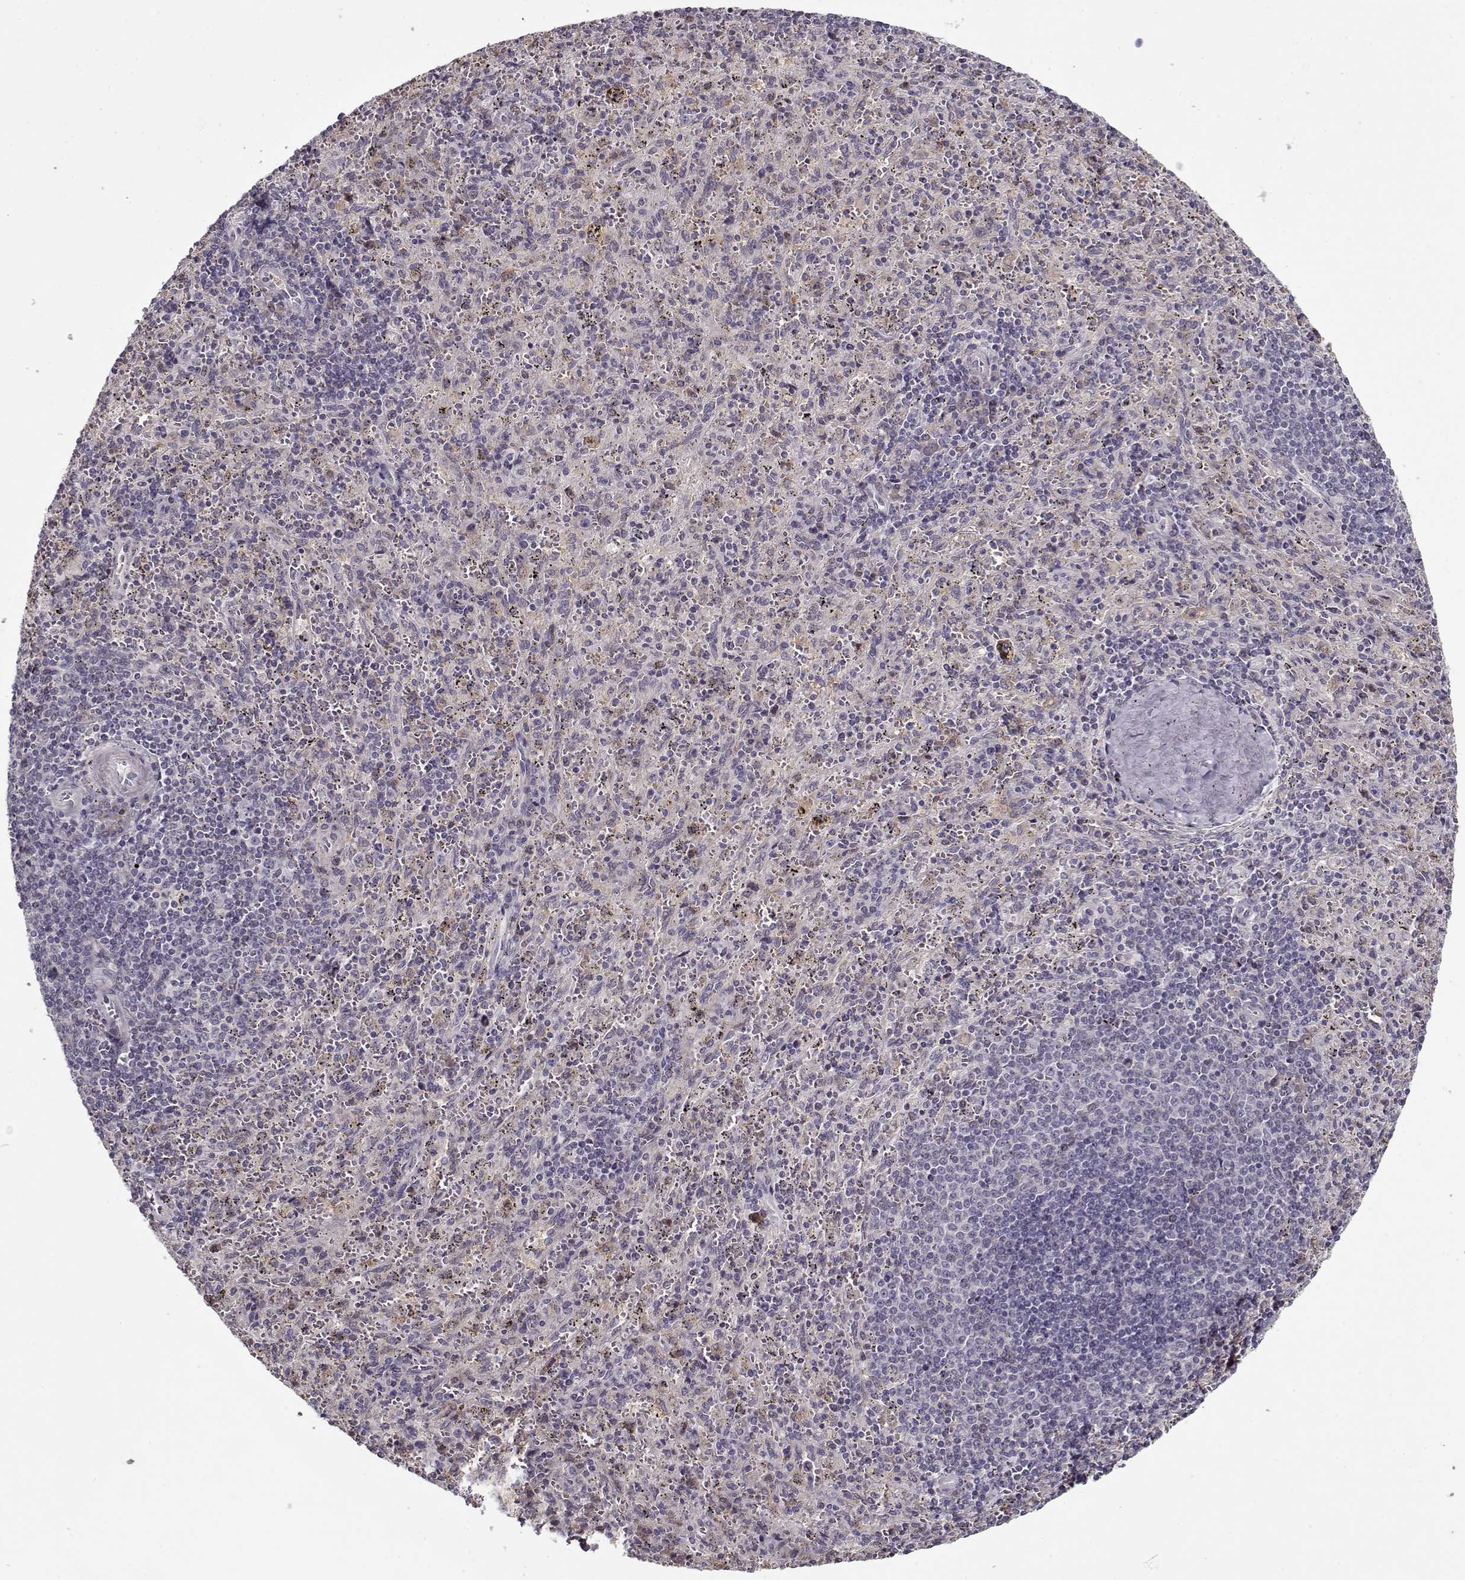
{"staining": {"intensity": "negative", "quantity": "none", "location": "none"}, "tissue": "spleen", "cell_type": "Cells in red pulp", "image_type": "normal", "snomed": [{"axis": "morphology", "description": "Normal tissue, NOS"}, {"axis": "topography", "description": "Spleen"}], "caption": "The photomicrograph reveals no significant positivity in cells in red pulp of spleen. (DAB IHC visualized using brightfield microscopy, high magnification).", "gene": "AFM", "patient": {"sex": "male", "age": 57}}